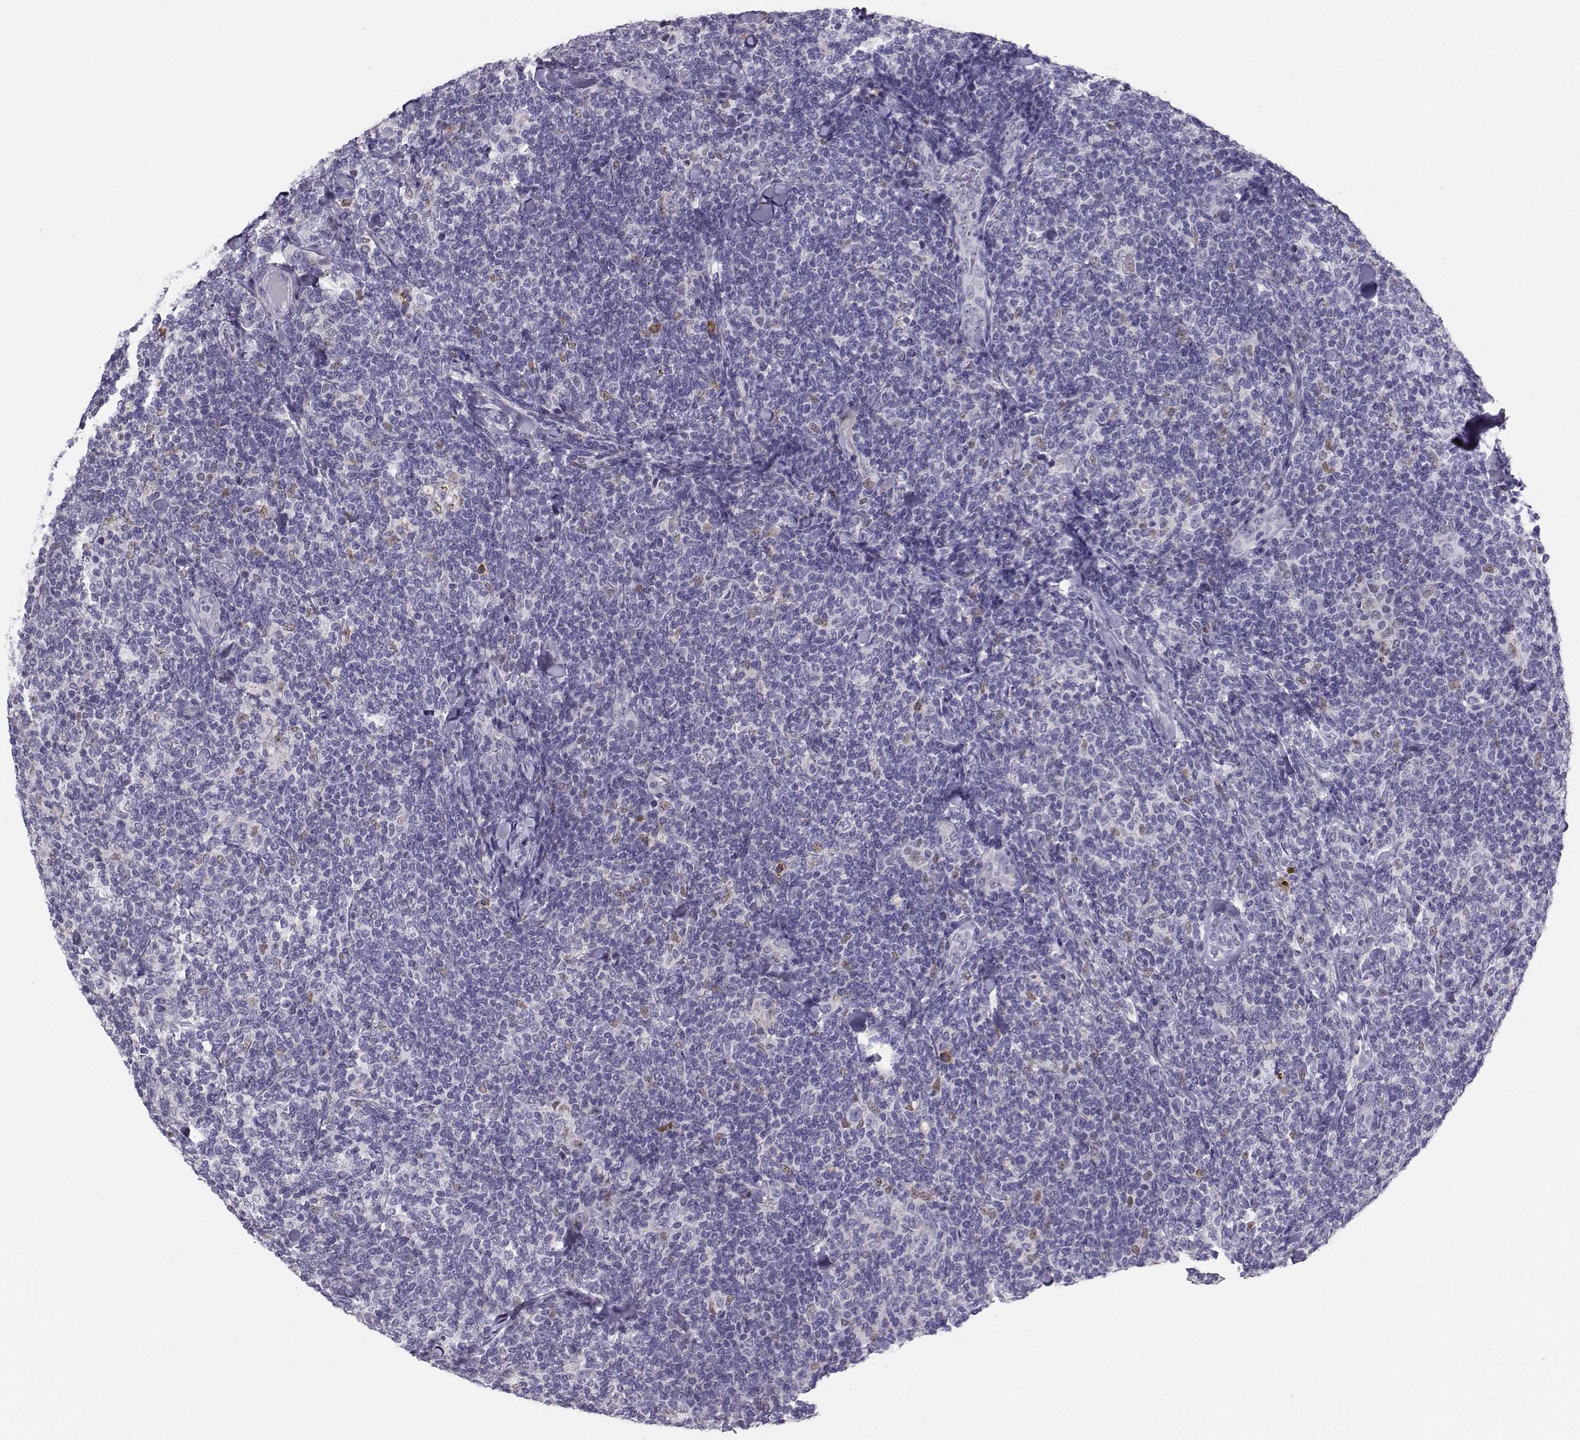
{"staining": {"intensity": "negative", "quantity": "none", "location": "none"}, "tissue": "lymphoma", "cell_type": "Tumor cells", "image_type": "cancer", "snomed": [{"axis": "morphology", "description": "Malignant lymphoma, non-Hodgkin's type, Low grade"}, {"axis": "topography", "description": "Lymph node"}], "caption": "DAB (3,3'-diaminobenzidine) immunohistochemical staining of human low-grade malignant lymphoma, non-Hodgkin's type shows no significant expression in tumor cells. (DAB (3,3'-diaminobenzidine) immunohistochemistry (IHC) visualized using brightfield microscopy, high magnification).", "gene": "DCLK3", "patient": {"sex": "female", "age": 56}}